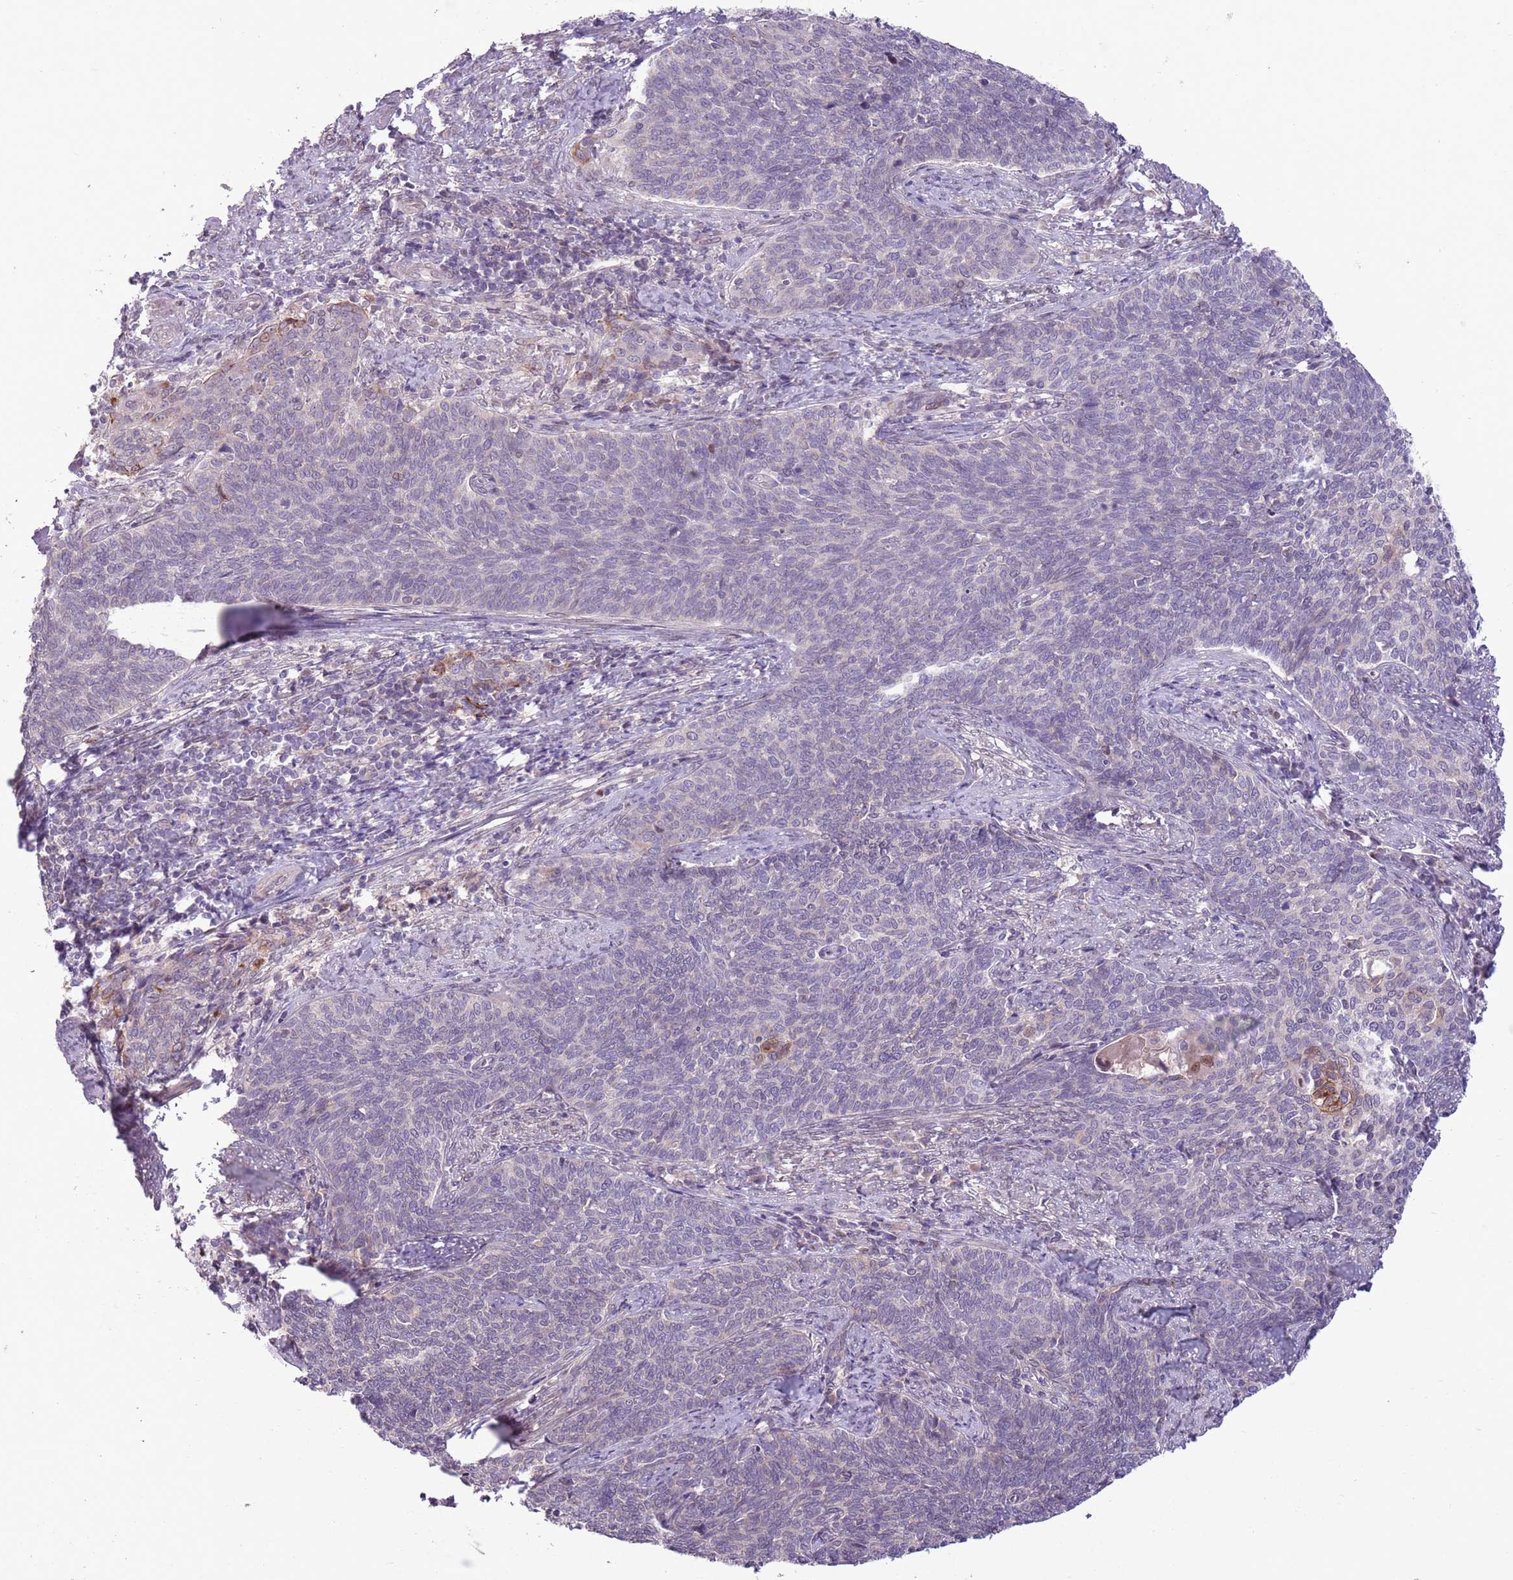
{"staining": {"intensity": "negative", "quantity": "none", "location": "none"}, "tissue": "cervical cancer", "cell_type": "Tumor cells", "image_type": "cancer", "snomed": [{"axis": "morphology", "description": "Squamous cell carcinoma, NOS"}, {"axis": "topography", "description": "Cervix"}], "caption": "Immunohistochemical staining of human cervical squamous cell carcinoma exhibits no significant expression in tumor cells. Nuclei are stained in blue.", "gene": "CCND2", "patient": {"sex": "female", "age": 39}}